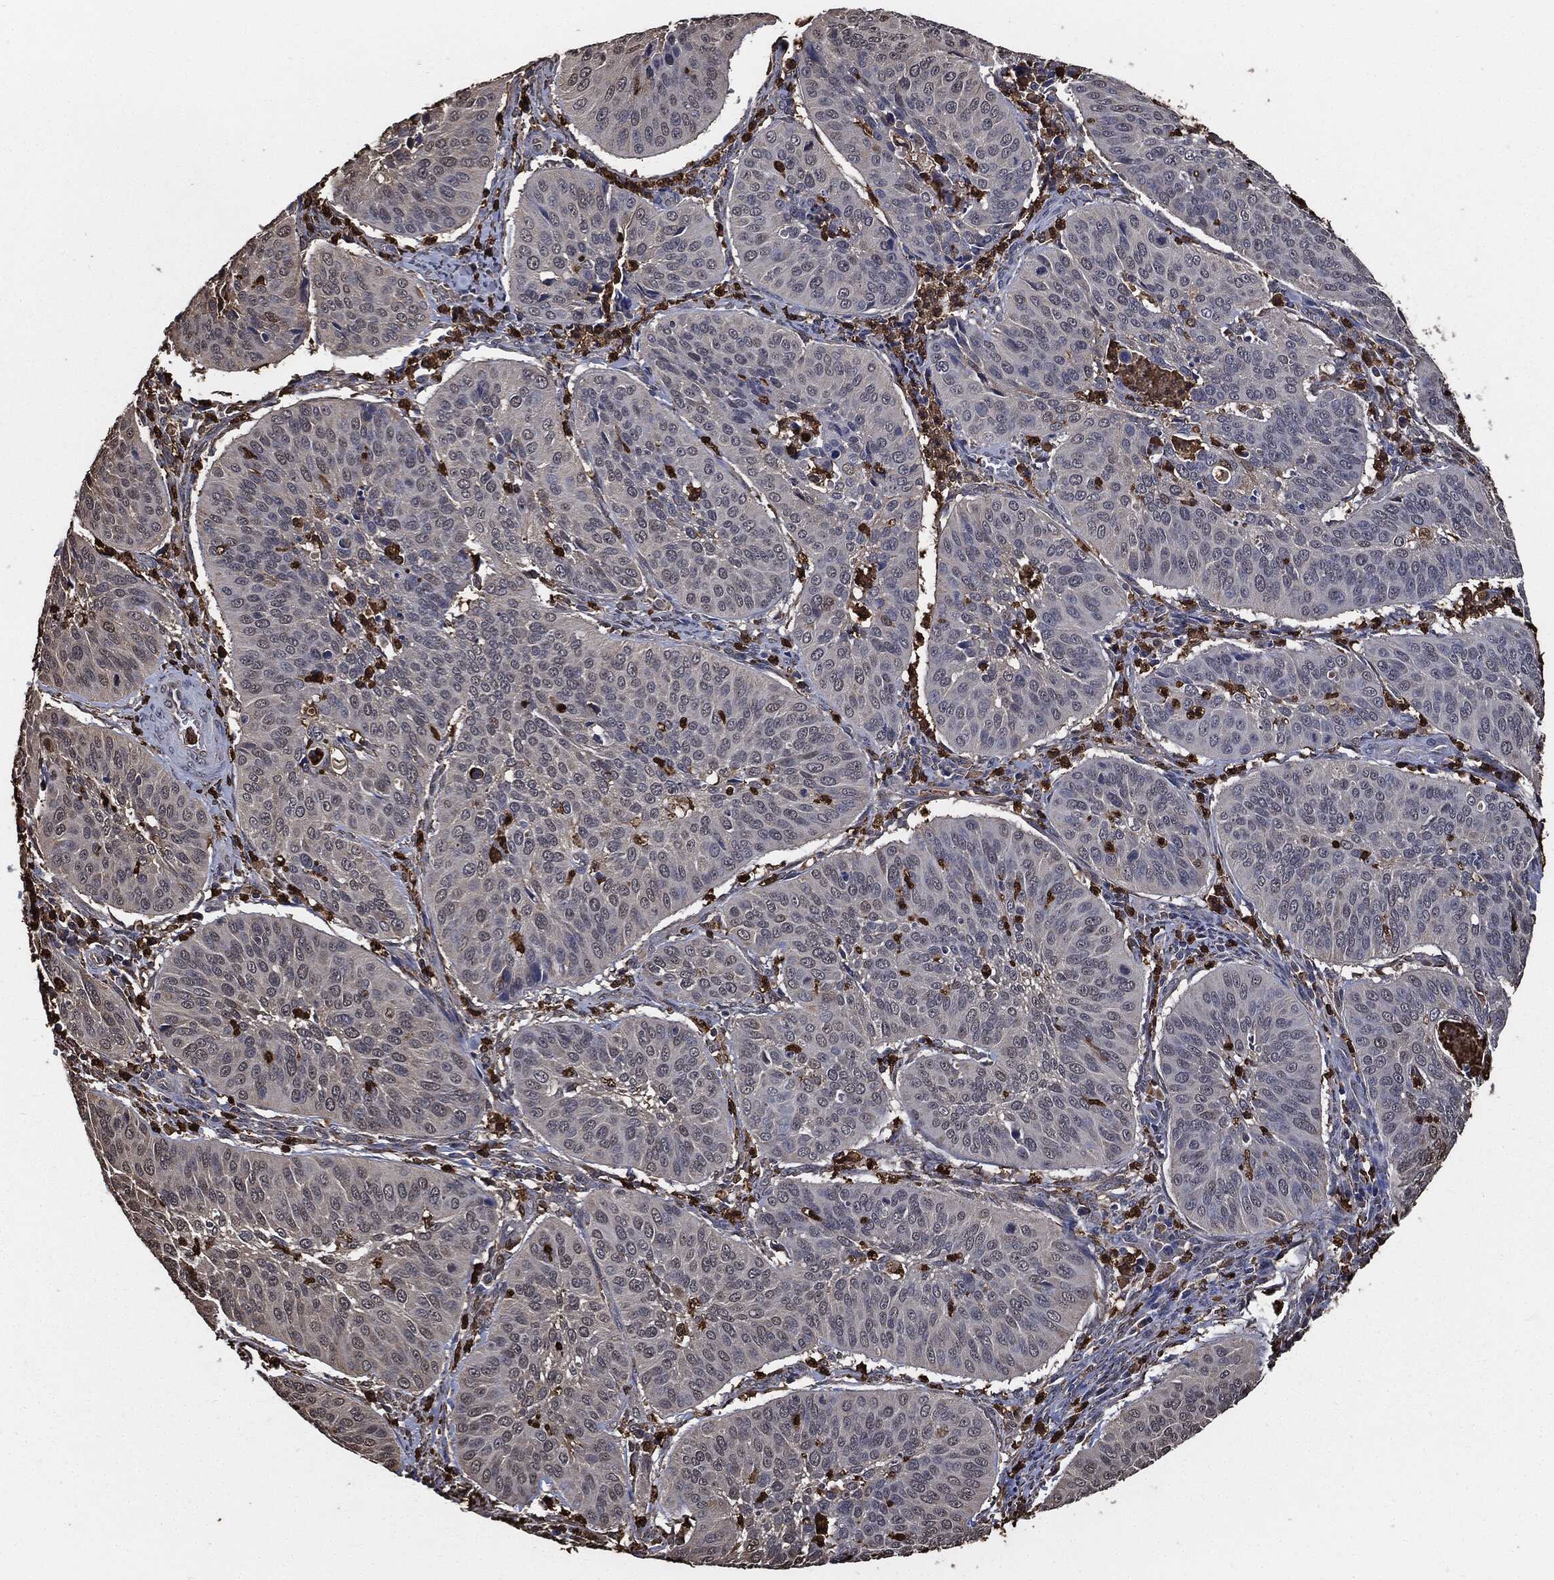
{"staining": {"intensity": "negative", "quantity": "none", "location": "none"}, "tissue": "cervical cancer", "cell_type": "Tumor cells", "image_type": "cancer", "snomed": [{"axis": "morphology", "description": "Normal tissue, NOS"}, {"axis": "morphology", "description": "Squamous cell carcinoma, NOS"}, {"axis": "topography", "description": "Cervix"}], "caption": "Squamous cell carcinoma (cervical) stained for a protein using immunohistochemistry shows no expression tumor cells.", "gene": "S100A9", "patient": {"sex": "female", "age": 39}}